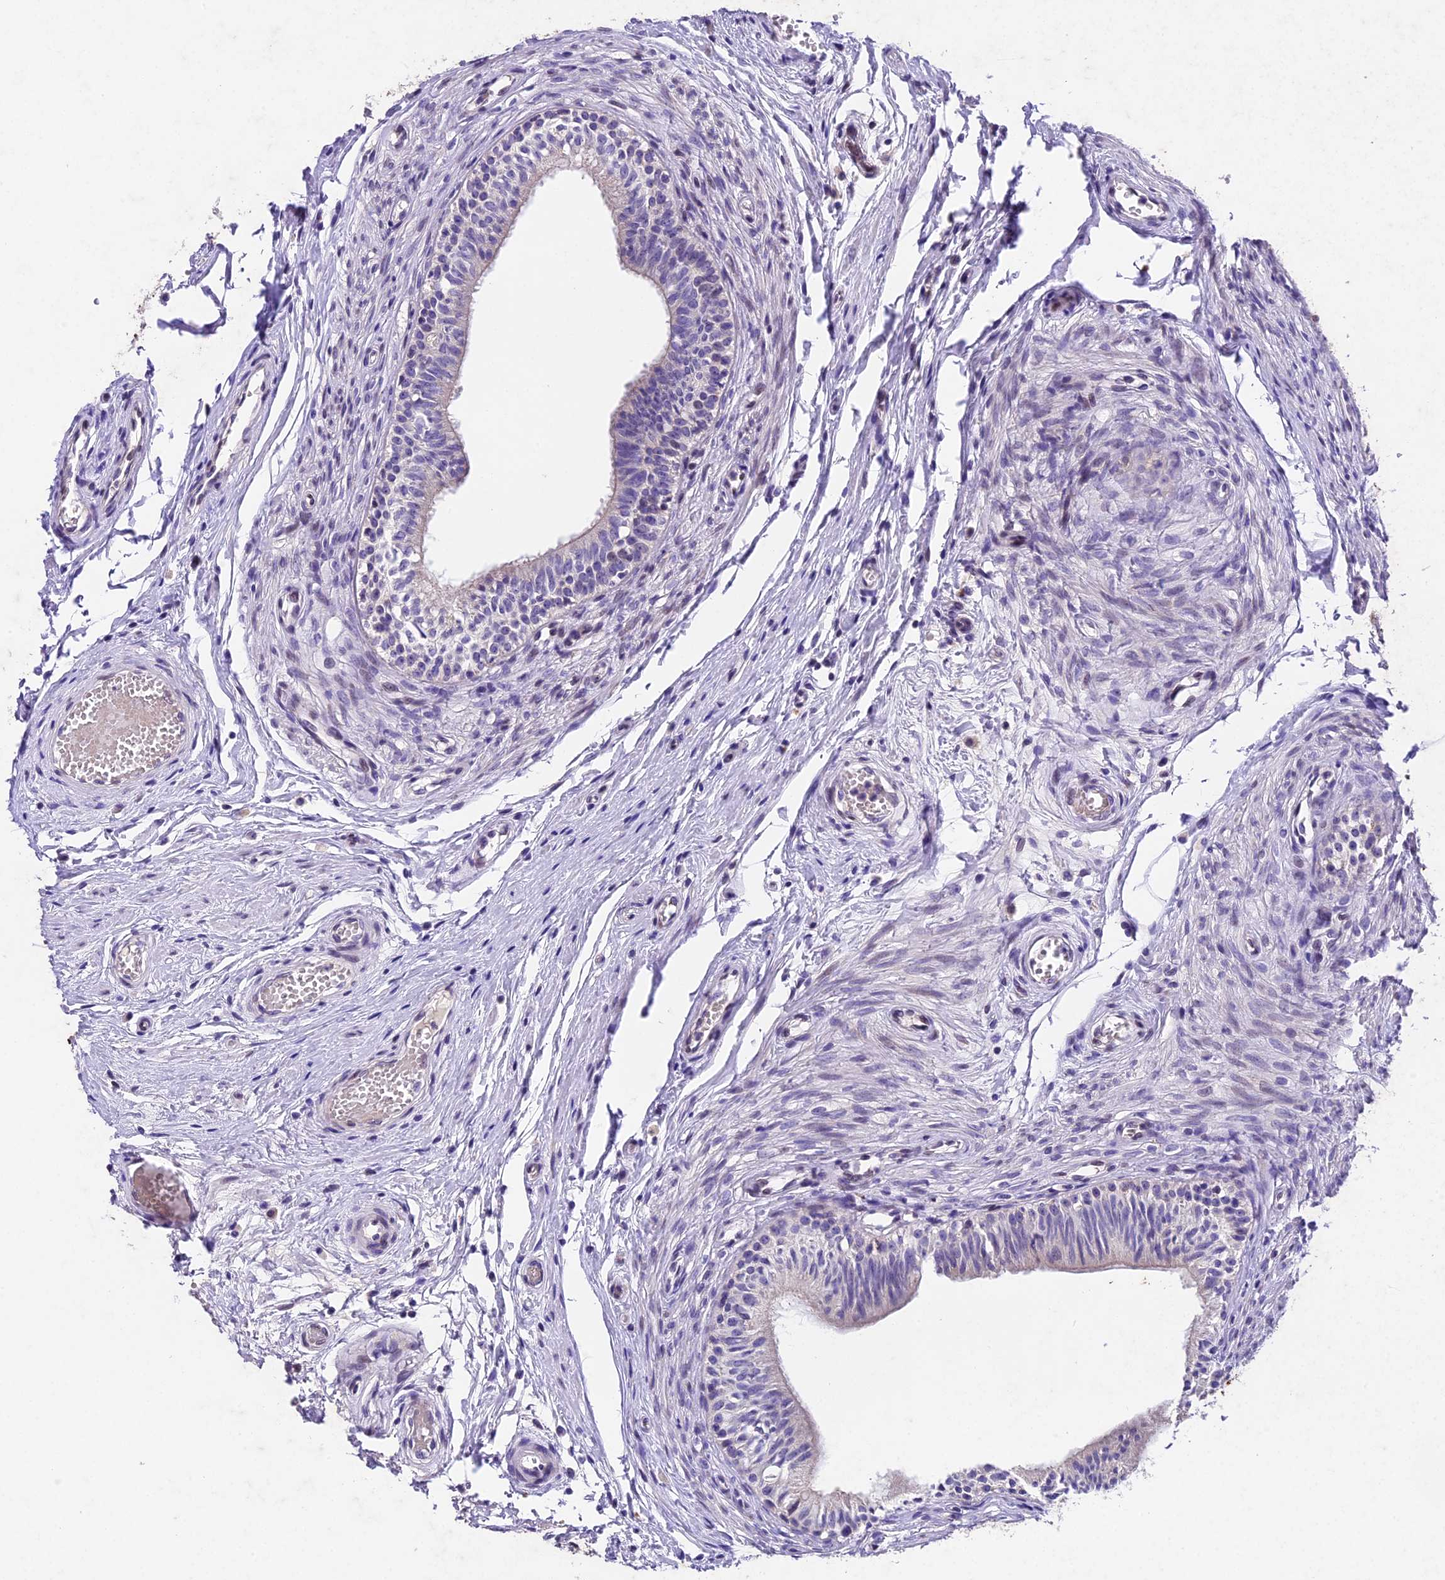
{"staining": {"intensity": "moderate", "quantity": "<25%", "location": "cytoplasmic/membranous"}, "tissue": "epididymis", "cell_type": "Glandular cells", "image_type": "normal", "snomed": [{"axis": "morphology", "description": "Normal tissue, NOS"}, {"axis": "topography", "description": "Epididymis, spermatic cord, NOS"}], "caption": "Brown immunohistochemical staining in unremarkable human epididymis shows moderate cytoplasmic/membranous positivity in about <25% of glandular cells. (DAB (3,3'-diaminobenzidine) = brown stain, brightfield microscopy at high magnification).", "gene": "IFT140", "patient": {"sex": "male", "age": 22}}